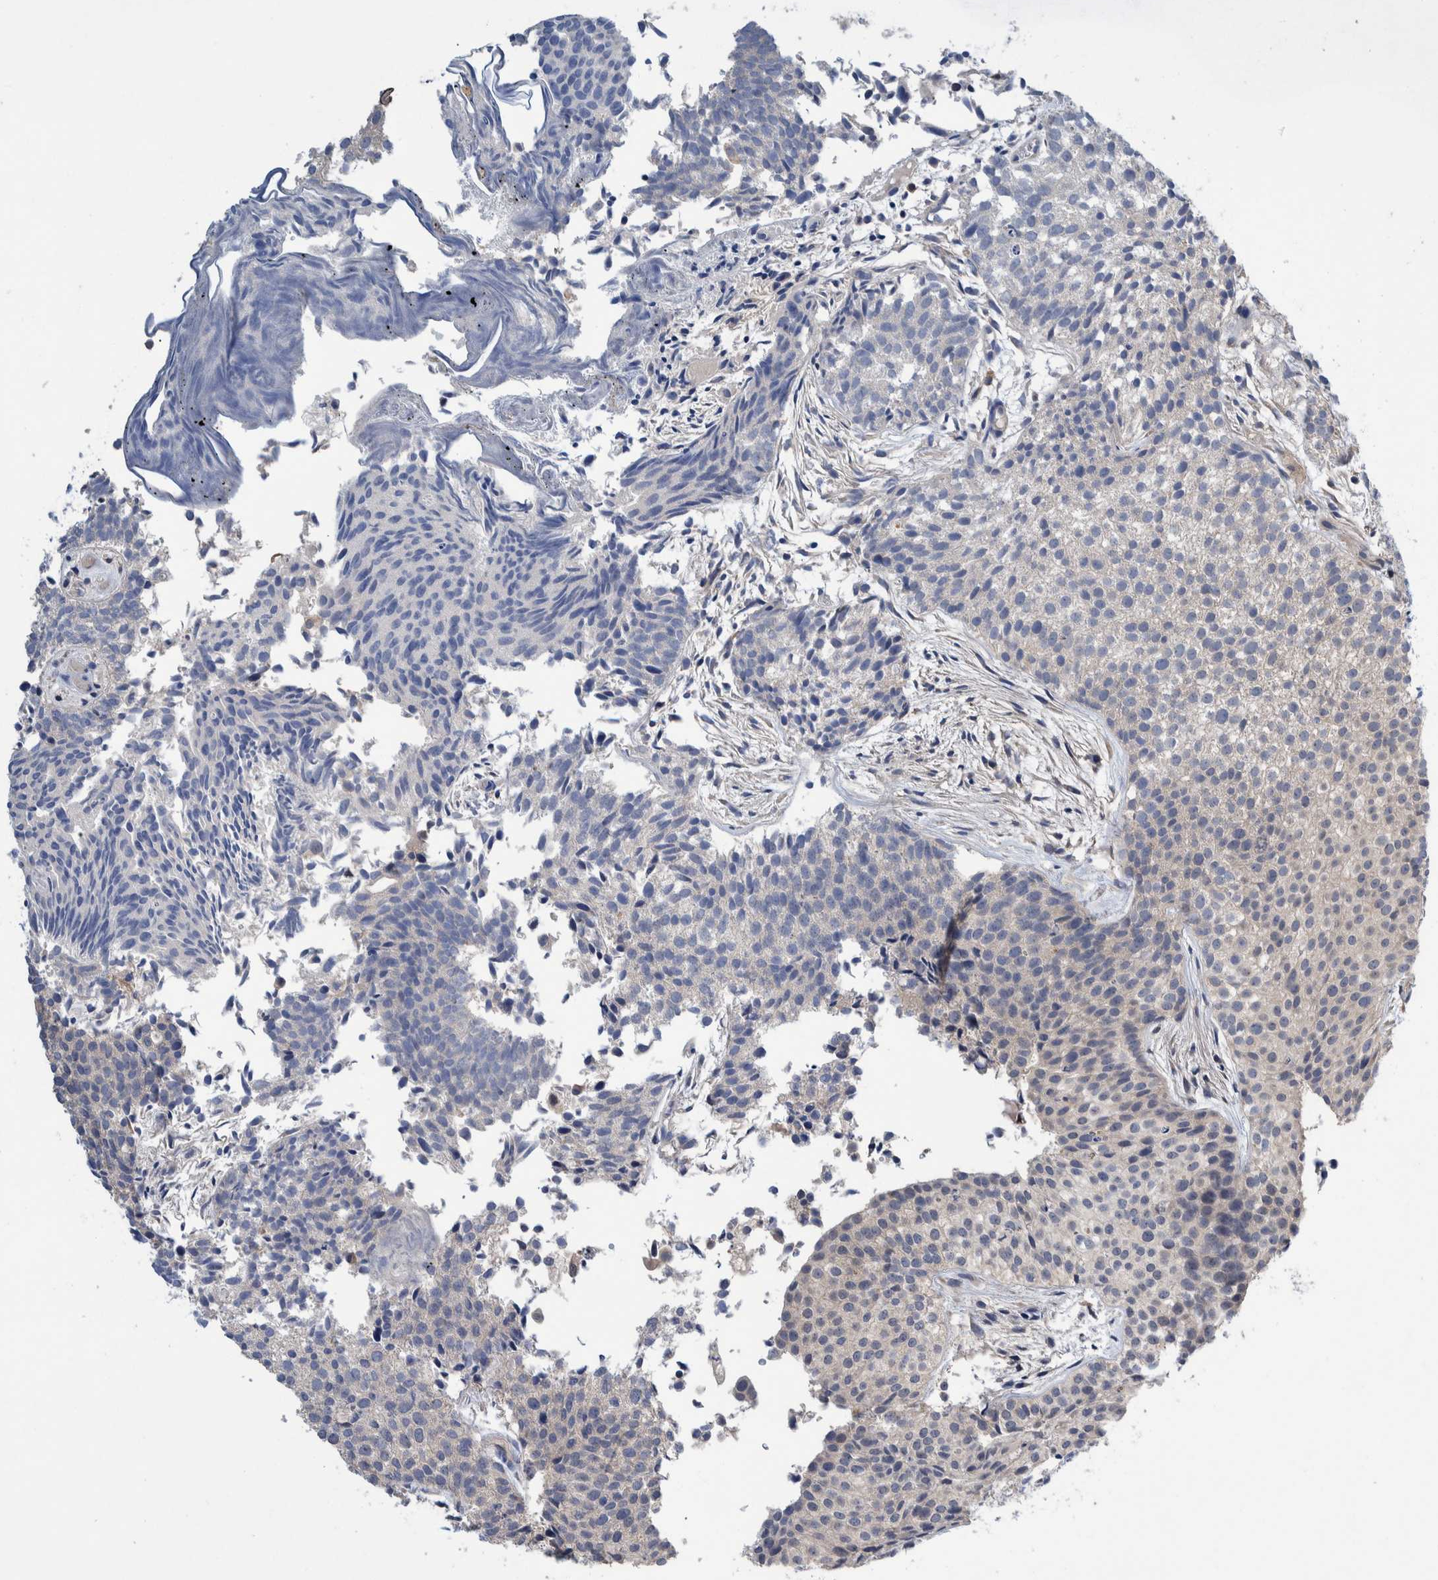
{"staining": {"intensity": "negative", "quantity": "none", "location": "none"}, "tissue": "urothelial cancer", "cell_type": "Tumor cells", "image_type": "cancer", "snomed": [{"axis": "morphology", "description": "Urothelial carcinoma, Low grade"}, {"axis": "topography", "description": "Urinary bladder"}], "caption": "There is no significant positivity in tumor cells of low-grade urothelial carcinoma. (IHC, brightfield microscopy, high magnification).", "gene": "PLPBP", "patient": {"sex": "male", "age": 86}}